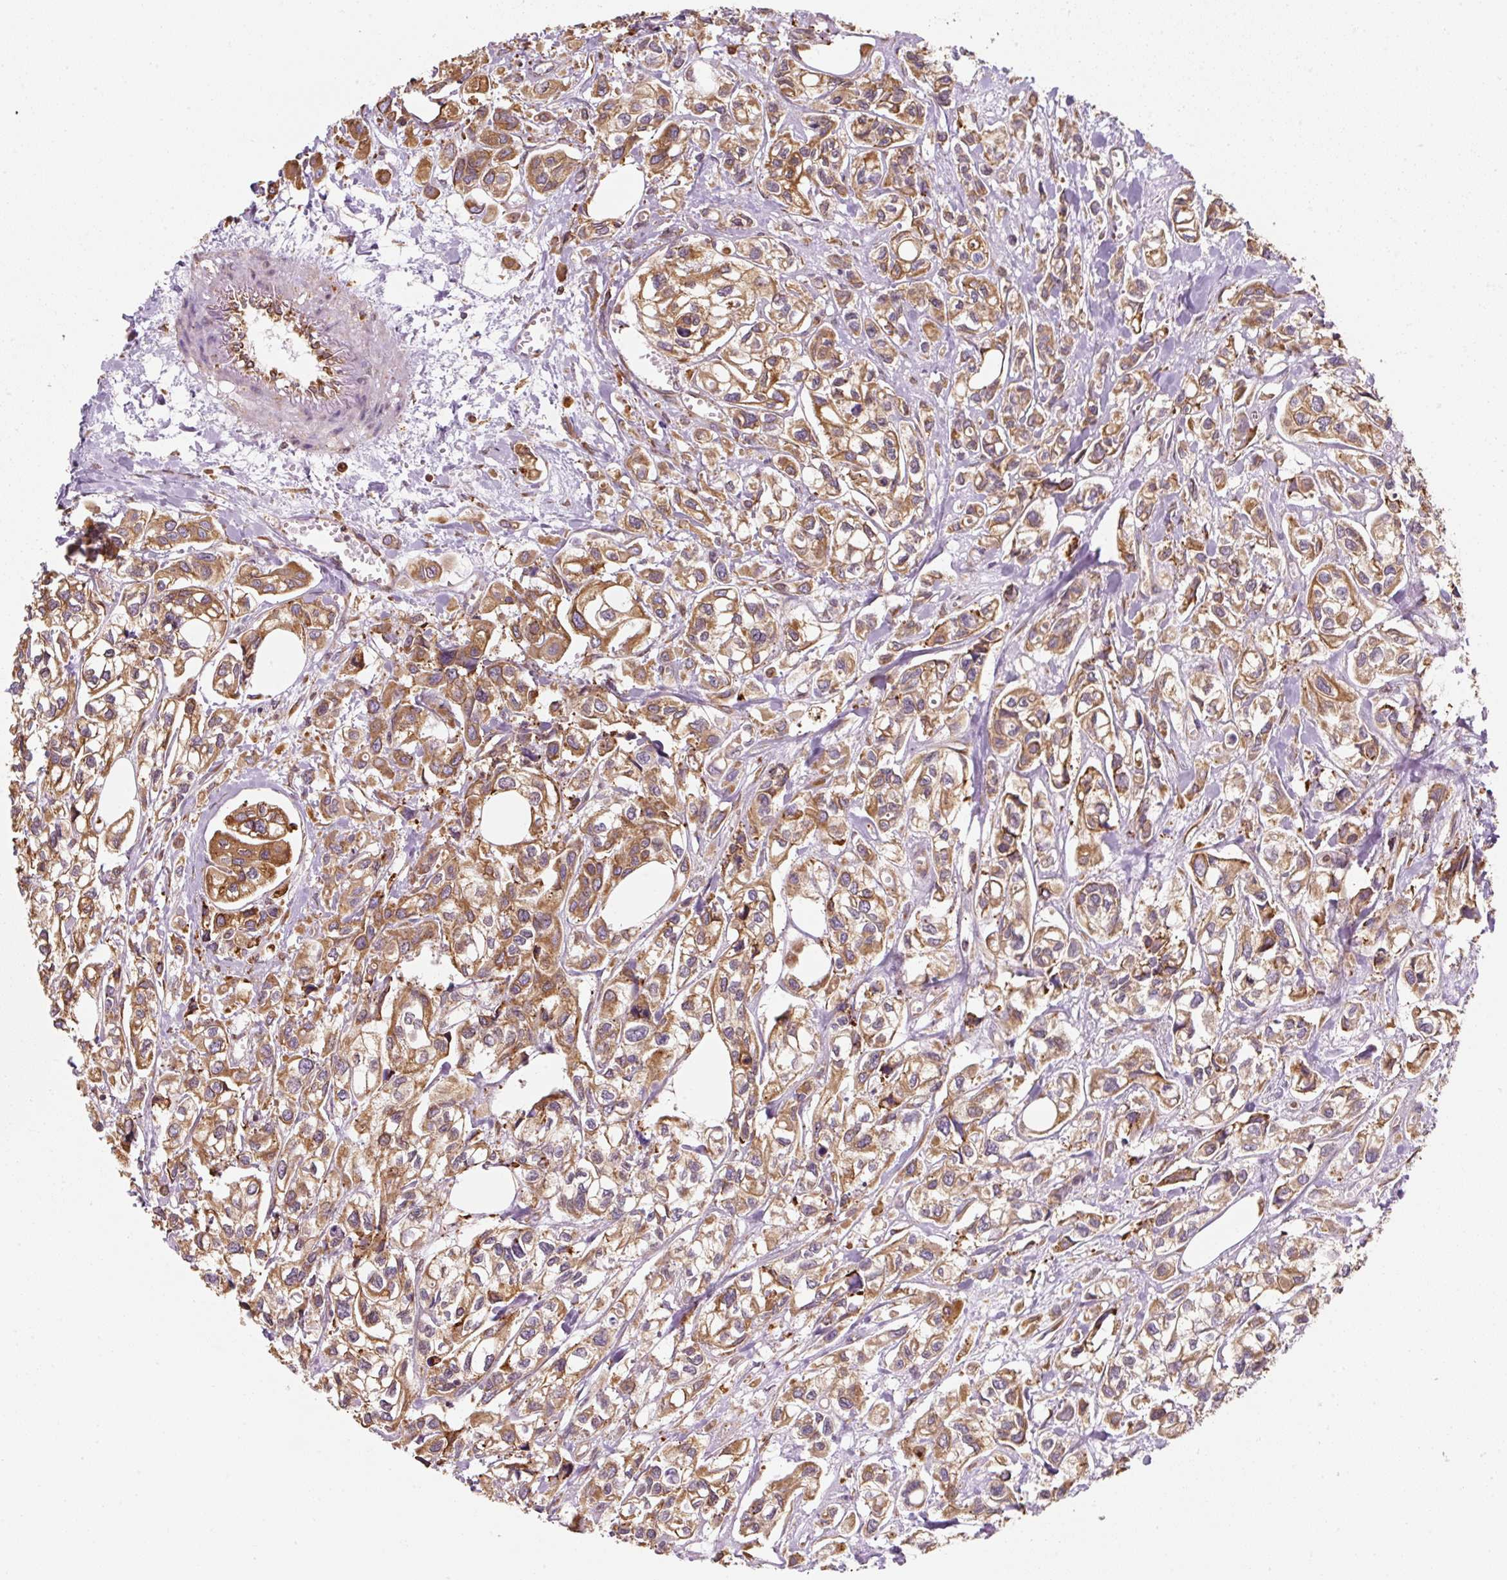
{"staining": {"intensity": "moderate", "quantity": ">75%", "location": "cytoplasmic/membranous"}, "tissue": "urothelial cancer", "cell_type": "Tumor cells", "image_type": "cancer", "snomed": [{"axis": "morphology", "description": "Urothelial carcinoma, High grade"}, {"axis": "topography", "description": "Urinary bladder"}], "caption": "Tumor cells show medium levels of moderate cytoplasmic/membranous expression in about >75% of cells in human high-grade urothelial carcinoma. Using DAB (brown) and hematoxylin (blue) stains, captured at high magnification using brightfield microscopy.", "gene": "PRKCSH", "patient": {"sex": "male", "age": 67}}